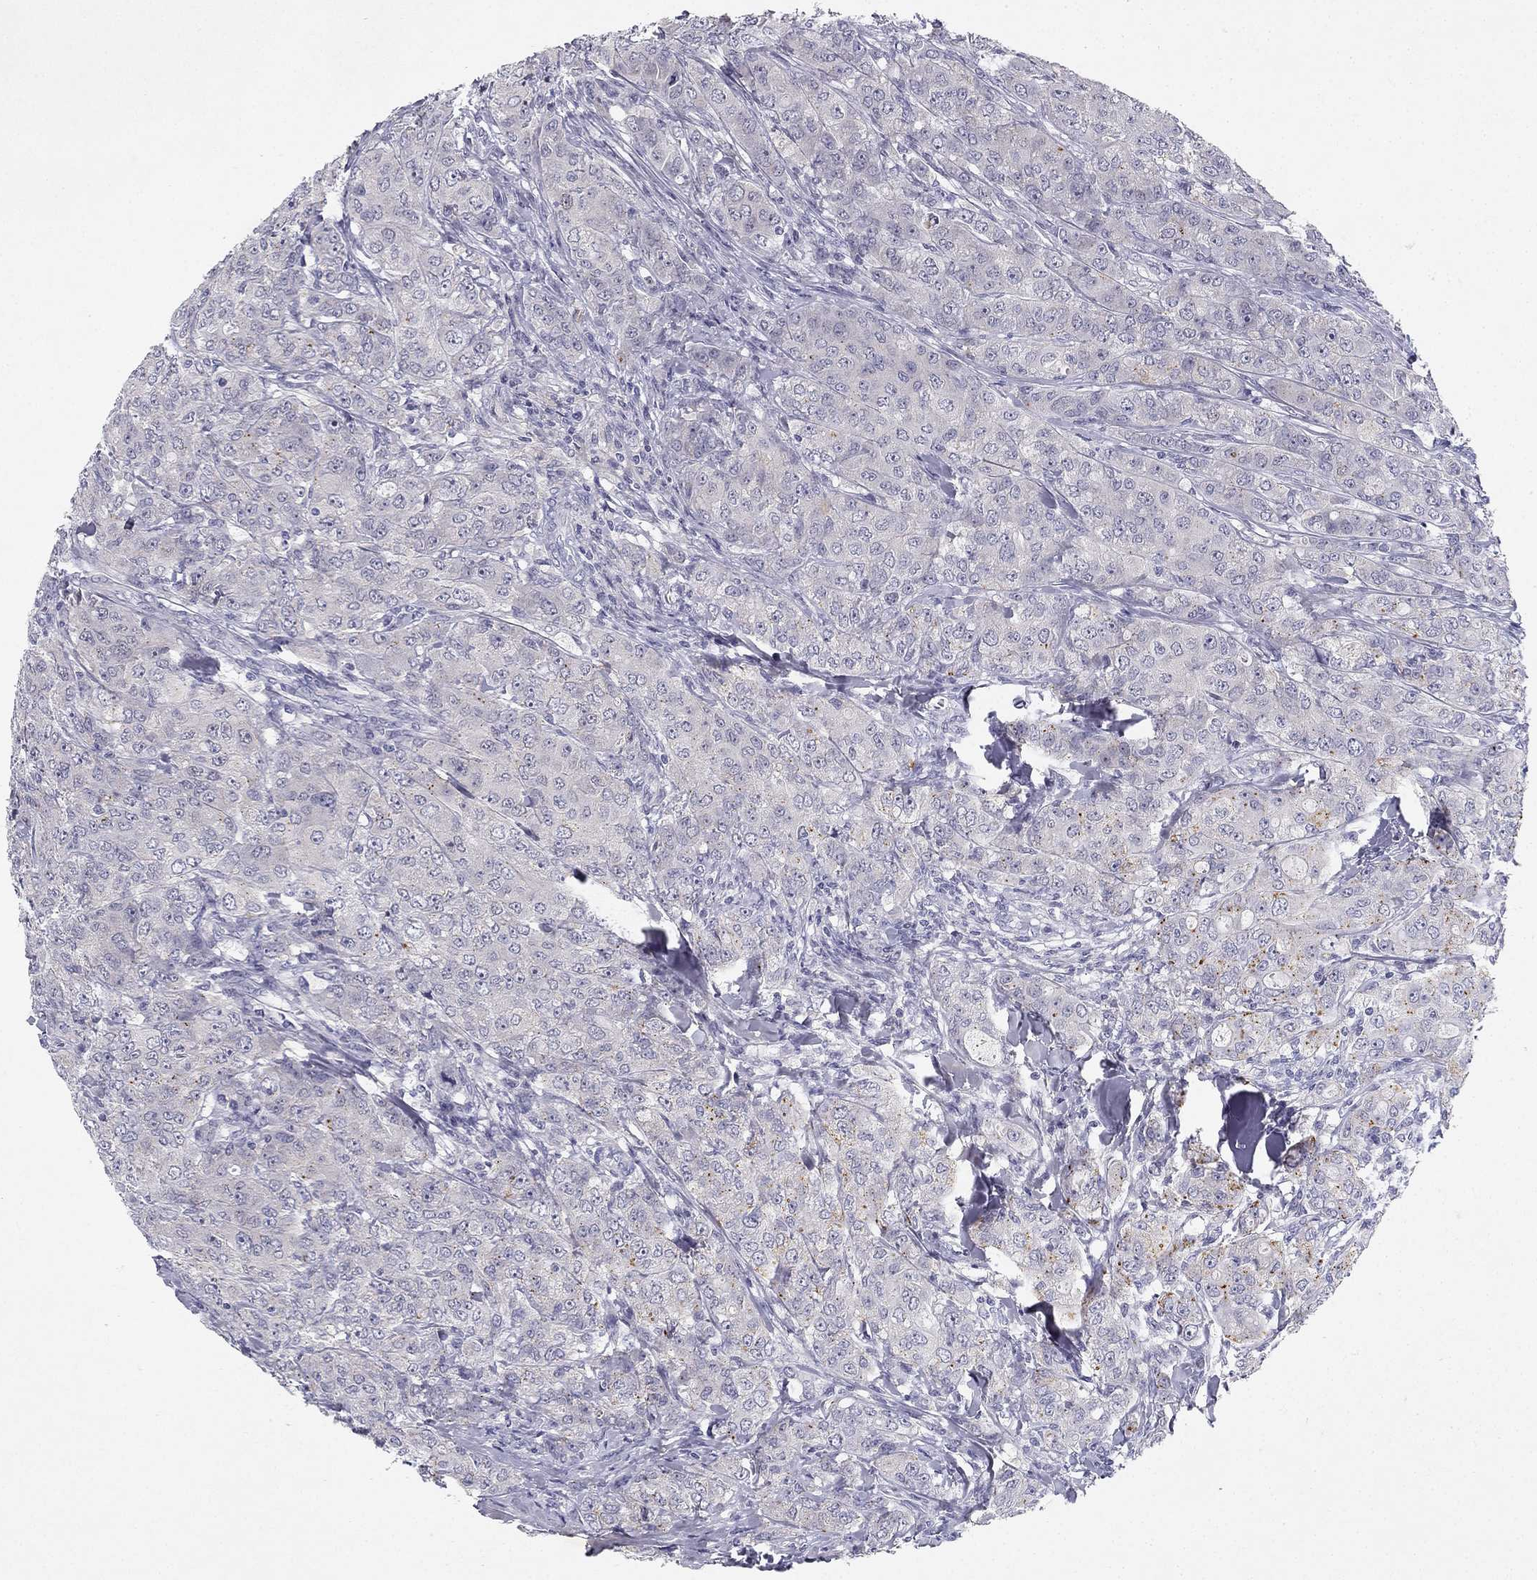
{"staining": {"intensity": "negative", "quantity": "none", "location": "none"}, "tissue": "breast cancer", "cell_type": "Tumor cells", "image_type": "cancer", "snomed": [{"axis": "morphology", "description": "Duct carcinoma"}, {"axis": "topography", "description": "Breast"}], "caption": "Infiltrating ductal carcinoma (breast) stained for a protein using immunohistochemistry (IHC) shows no staining tumor cells.", "gene": "SLC6A4", "patient": {"sex": "female", "age": 43}}